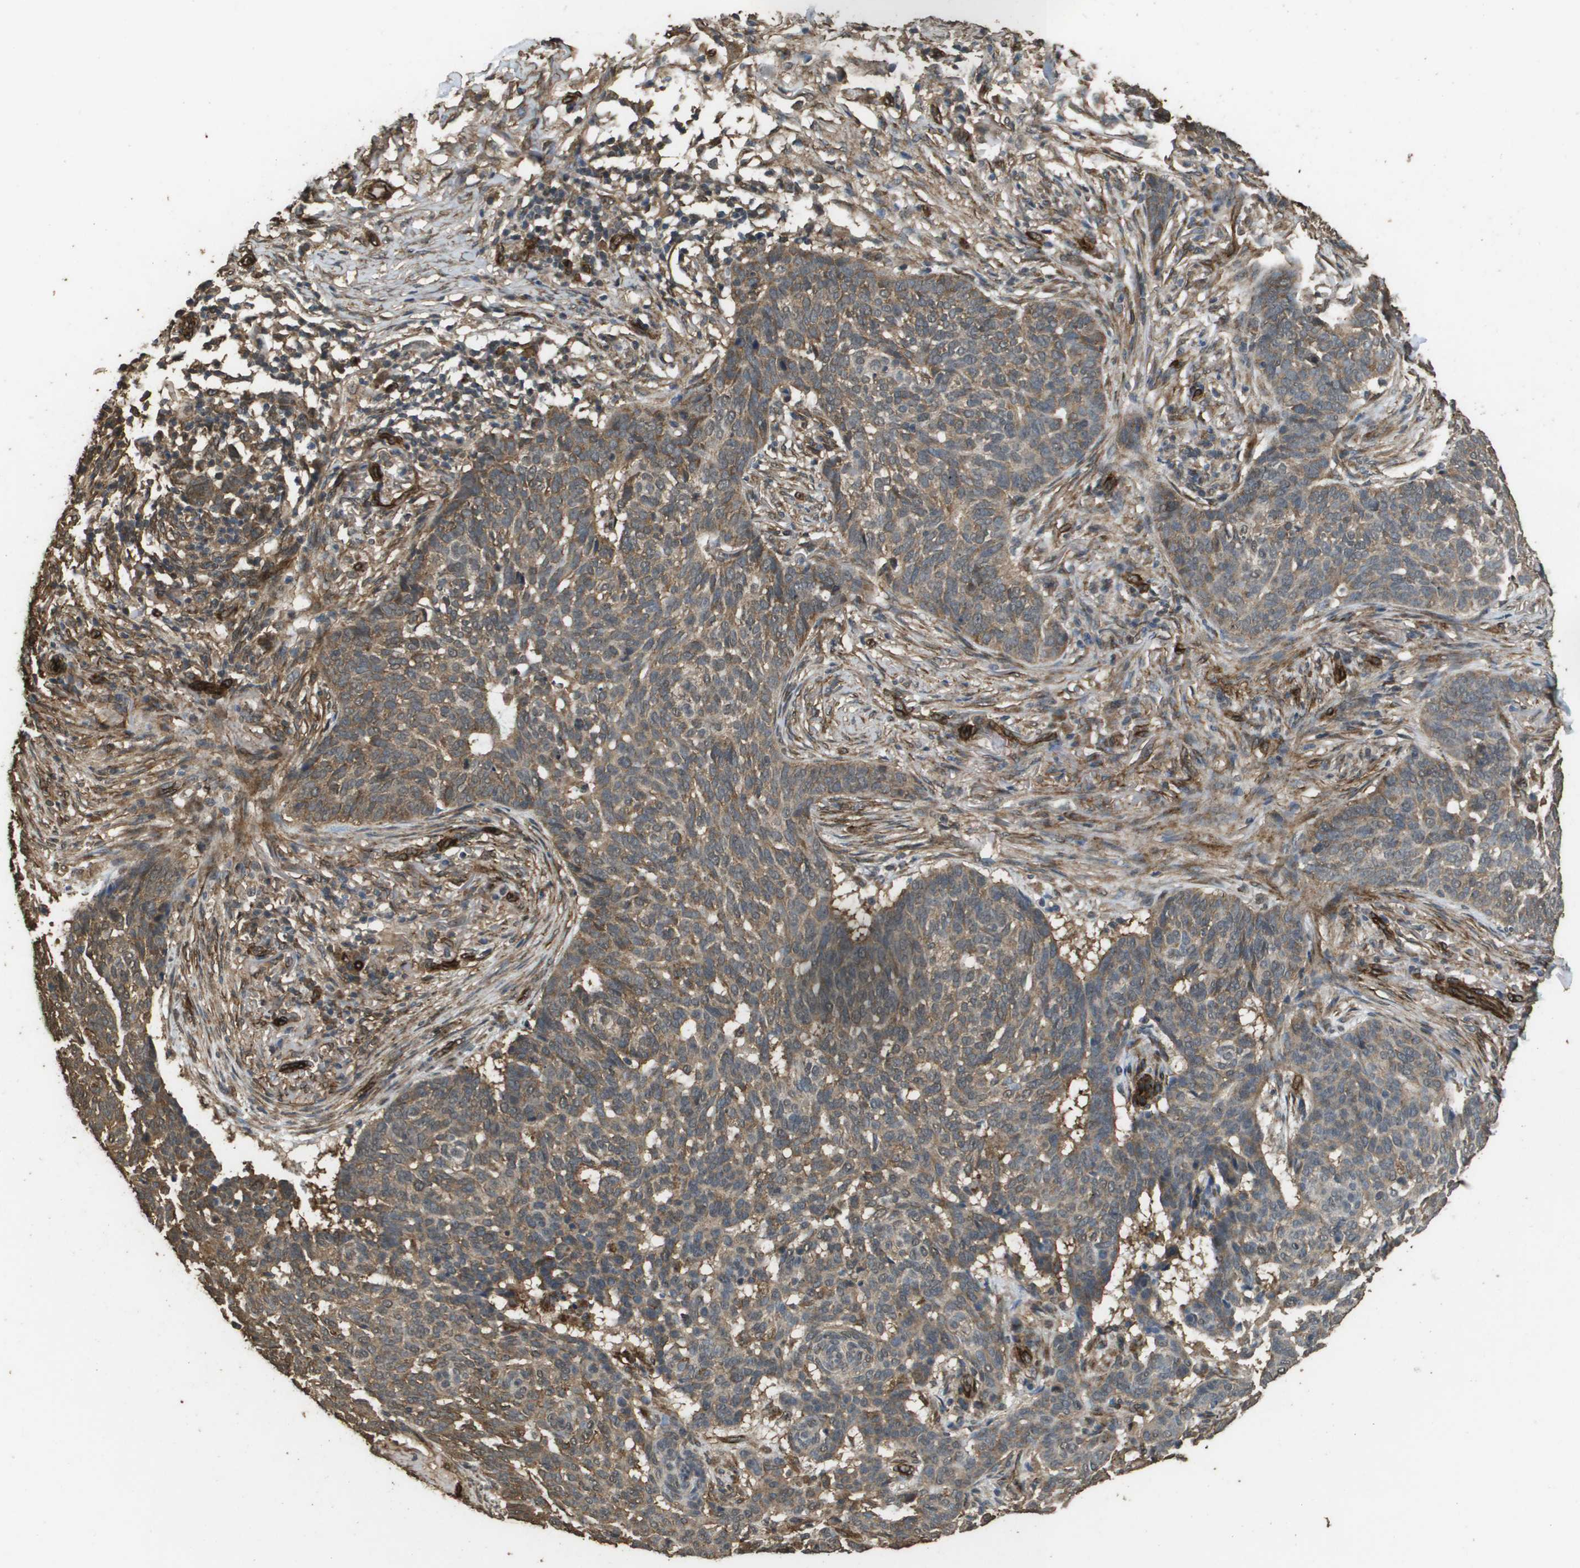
{"staining": {"intensity": "moderate", "quantity": ">75%", "location": "cytoplasmic/membranous"}, "tissue": "skin cancer", "cell_type": "Tumor cells", "image_type": "cancer", "snomed": [{"axis": "morphology", "description": "Basal cell carcinoma"}, {"axis": "topography", "description": "Skin"}], "caption": "An immunohistochemistry micrograph of tumor tissue is shown. Protein staining in brown highlights moderate cytoplasmic/membranous positivity in basal cell carcinoma (skin) within tumor cells.", "gene": "AAMP", "patient": {"sex": "male", "age": 85}}